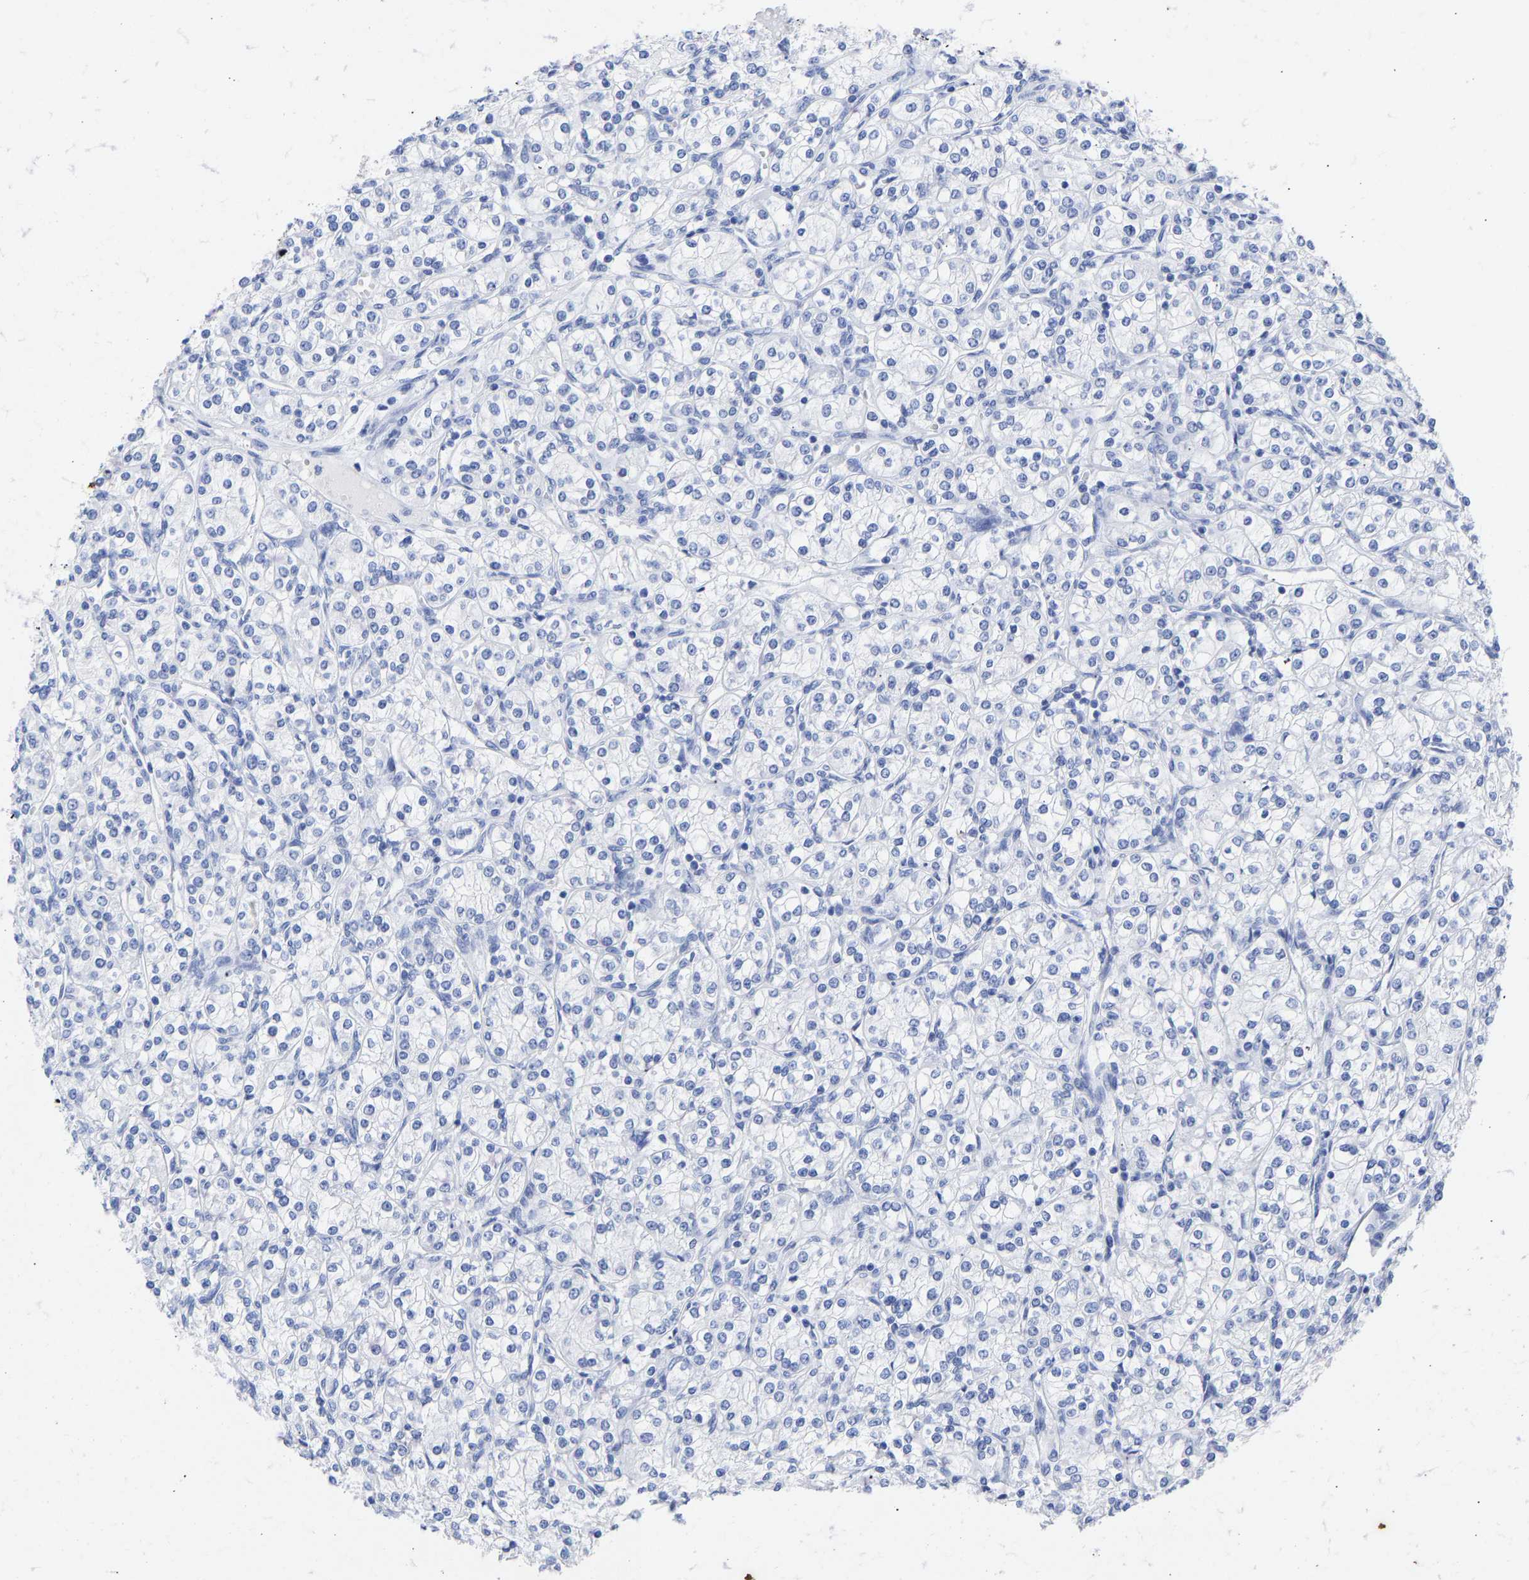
{"staining": {"intensity": "negative", "quantity": "none", "location": "none"}, "tissue": "renal cancer", "cell_type": "Tumor cells", "image_type": "cancer", "snomed": [{"axis": "morphology", "description": "Adenocarcinoma, NOS"}, {"axis": "topography", "description": "Kidney"}], "caption": "Renal adenocarcinoma stained for a protein using immunohistochemistry shows no staining tumor cells.", "gene": "KRT1", "patient": {"sex": "male", "age": 77}}